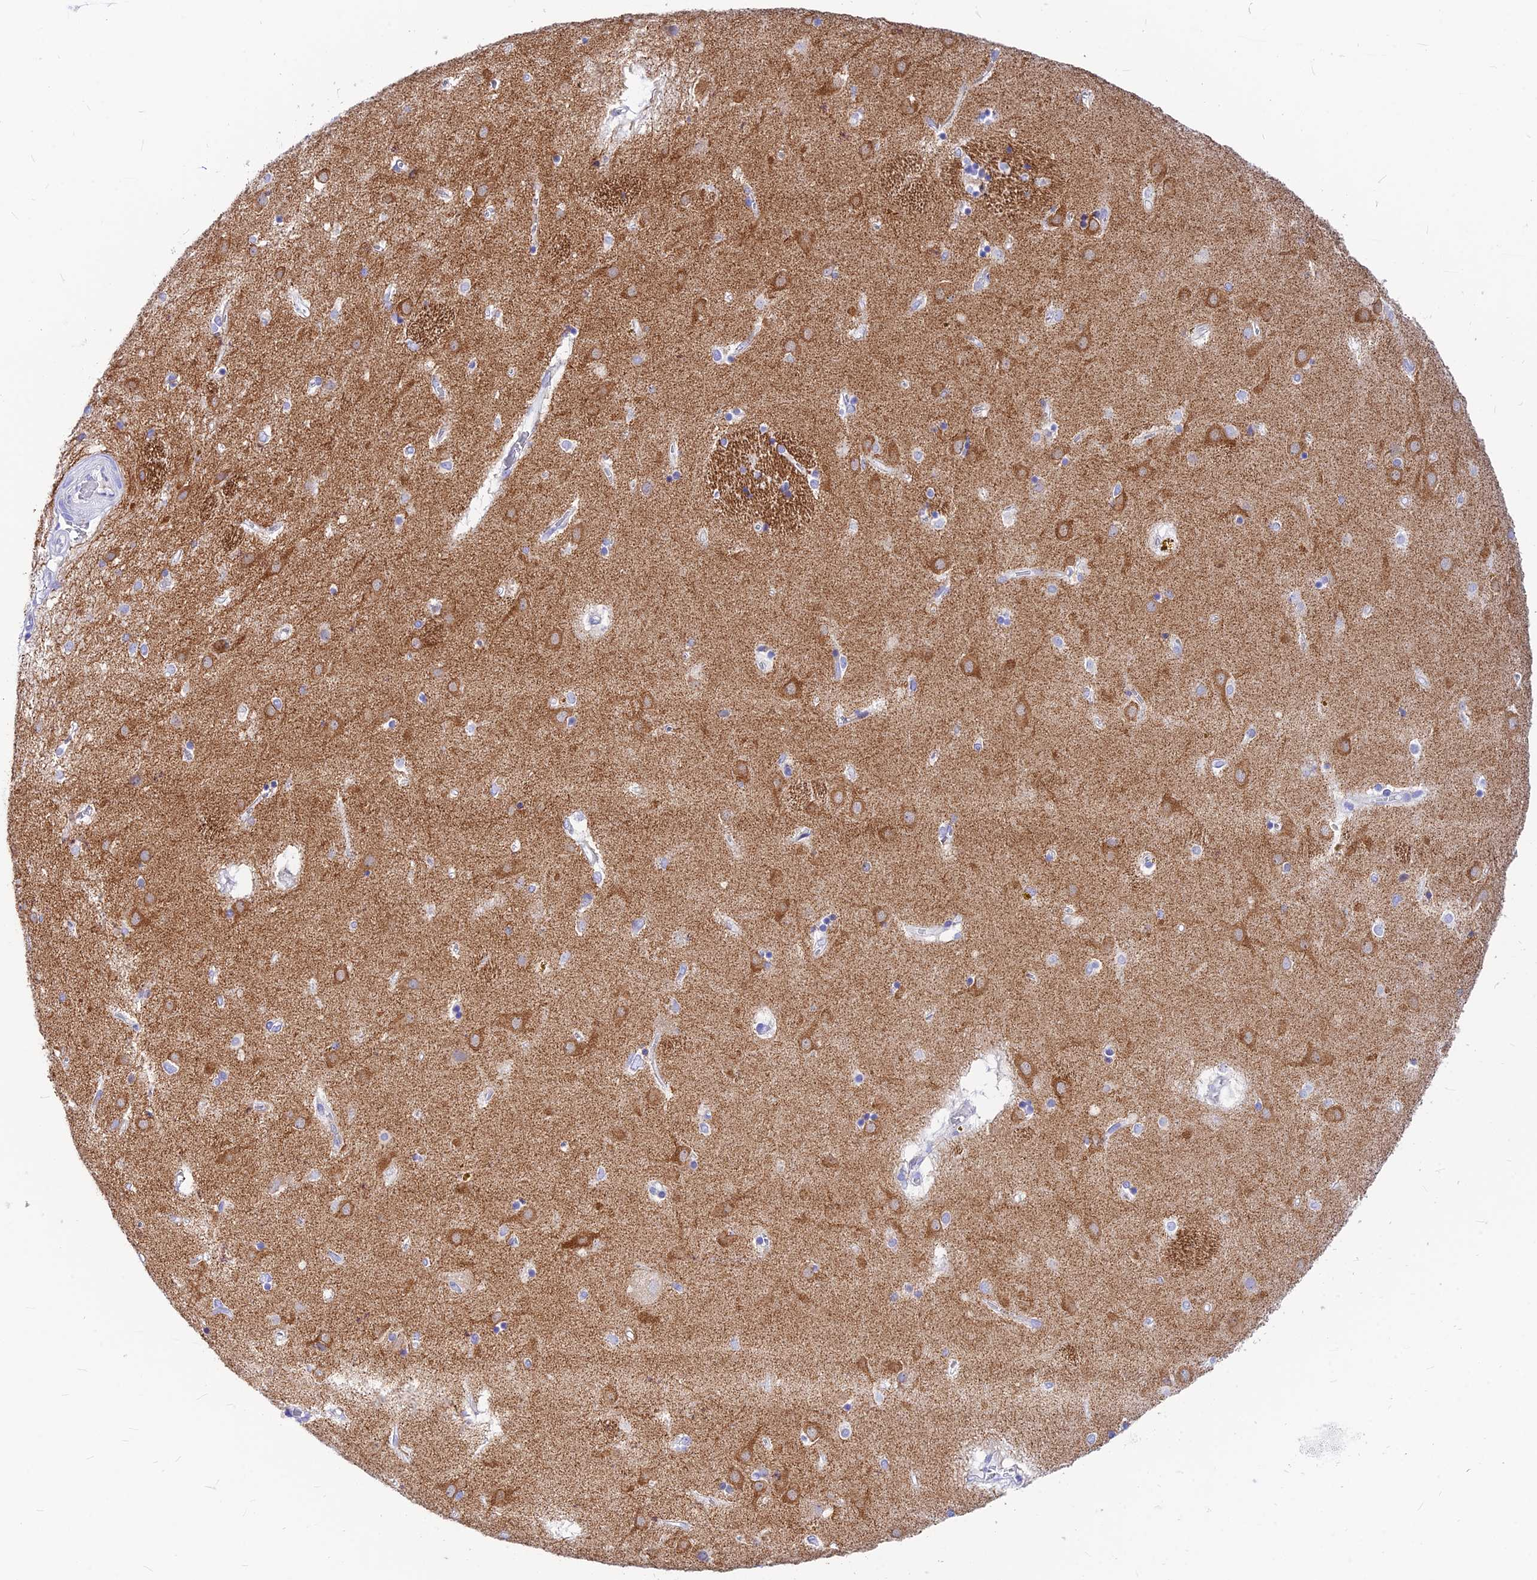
{"staining": {"intensity": "negative", "quantity": "none", "location": "none"}, "tissue": "caudate", "cell_type": "Glial cells", "image_type": "normal", "snomed": [{"axis": "morphology", "description": "Normal tissue, NOS"}, {"axis": "topography", "description": "Lateral ventricle wall"}], "caption": "Immunohistochemical staining of unremarkable human caudate demonstrates no significant positivity in glial cells.", "gene": "CNOT6", "patient": {"sex": "male", "age": 70}}